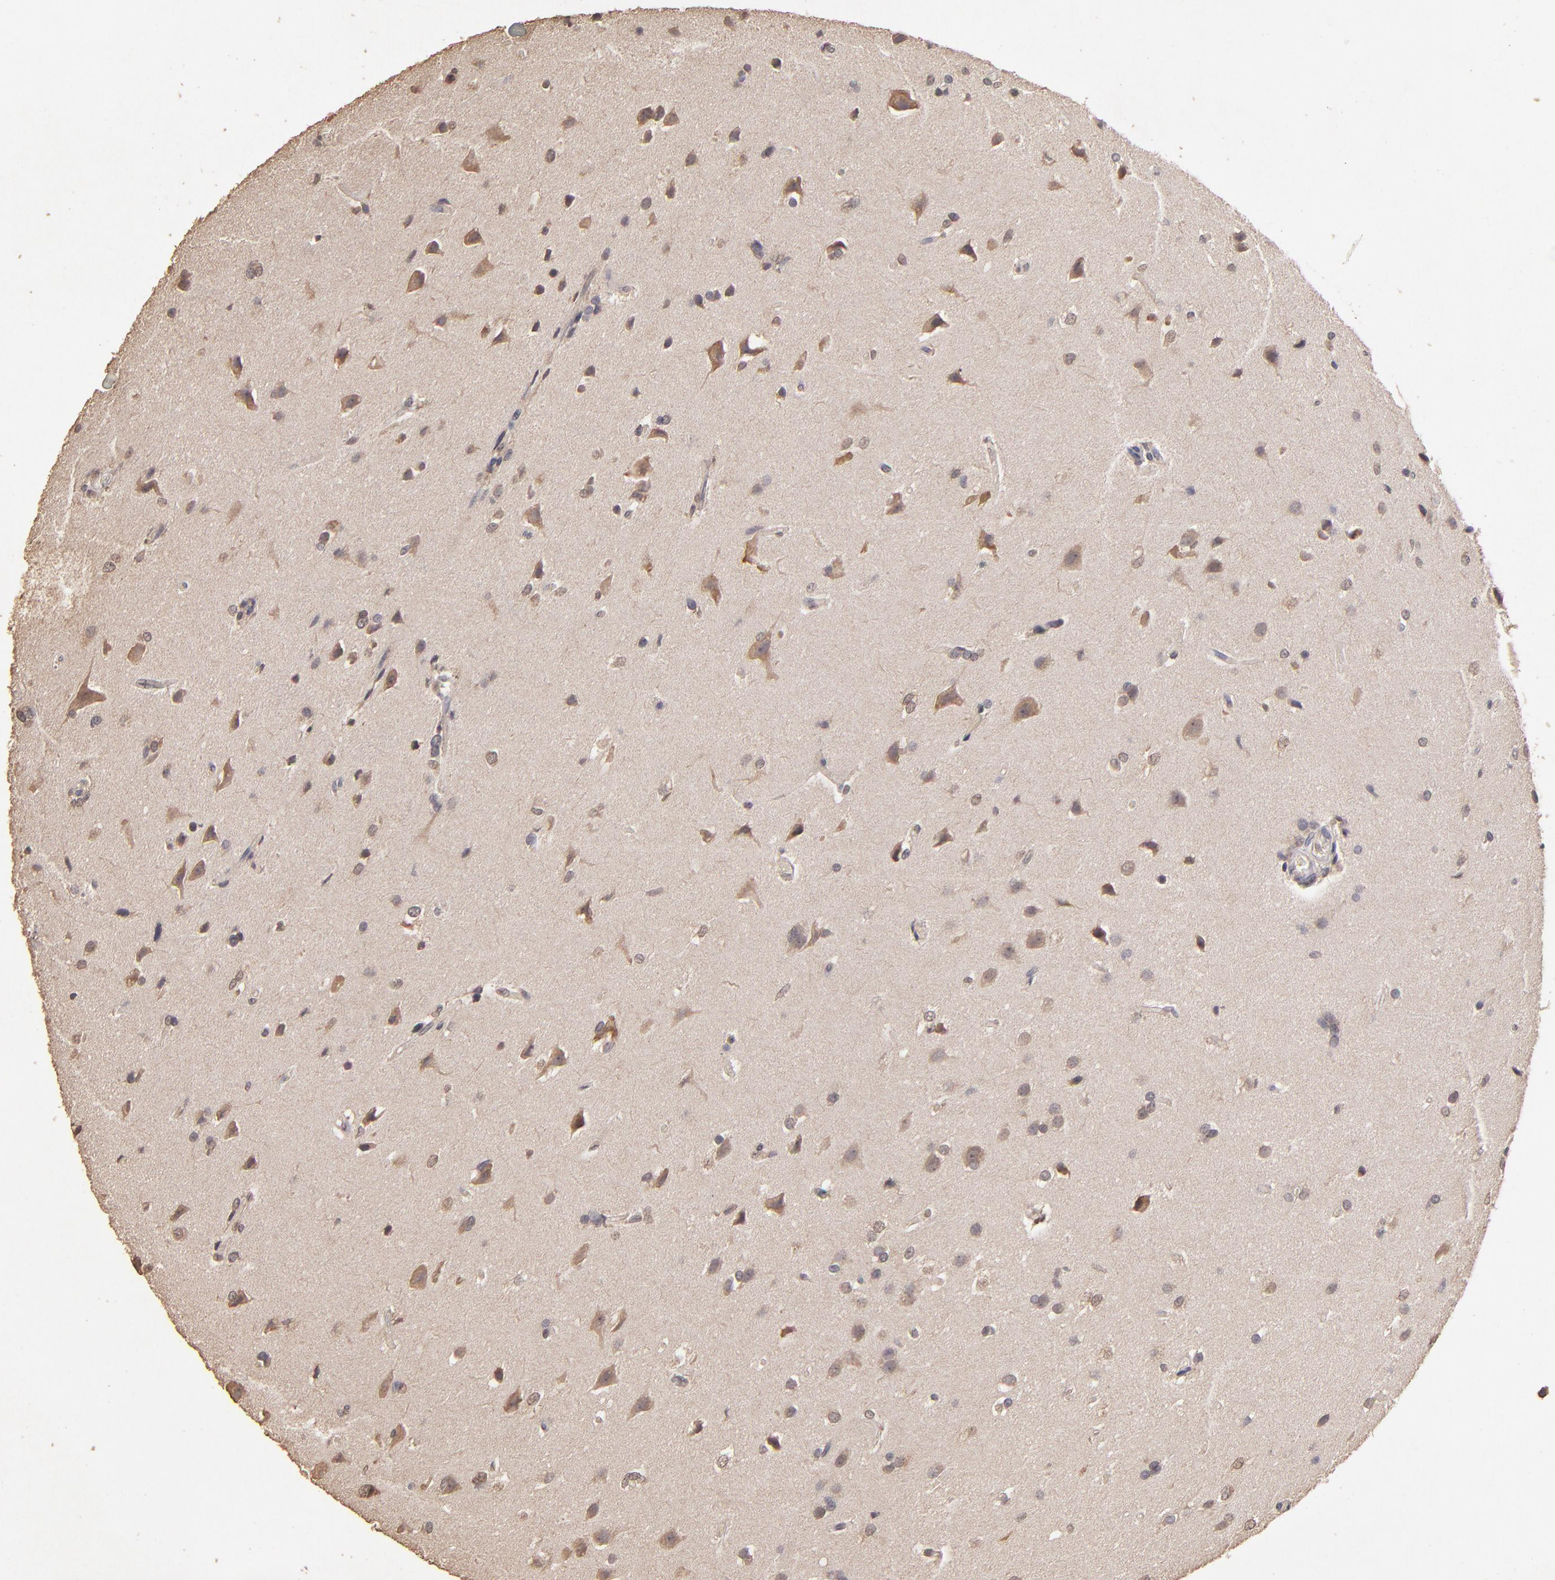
{"staining": {"intensity": "weak", "quantity": "25%-75%", "location": "cytoplasmic/membranous"}, "tissue": "glioma", "cell_type": "Tumor cells", "image_type": "cancer", "snomed": [{"axis": "morphology", "description": "Glioma, malignant, High grade"}, {"axis": "topography", "description": "Brain"}], "caption": "Weak cytoplasmic/membranous expression is appreciated in approximately 25%-75% of tumor cells in glioma.", "gene": "OPHN1", "patient": {"sex": "male", "age": 68}}